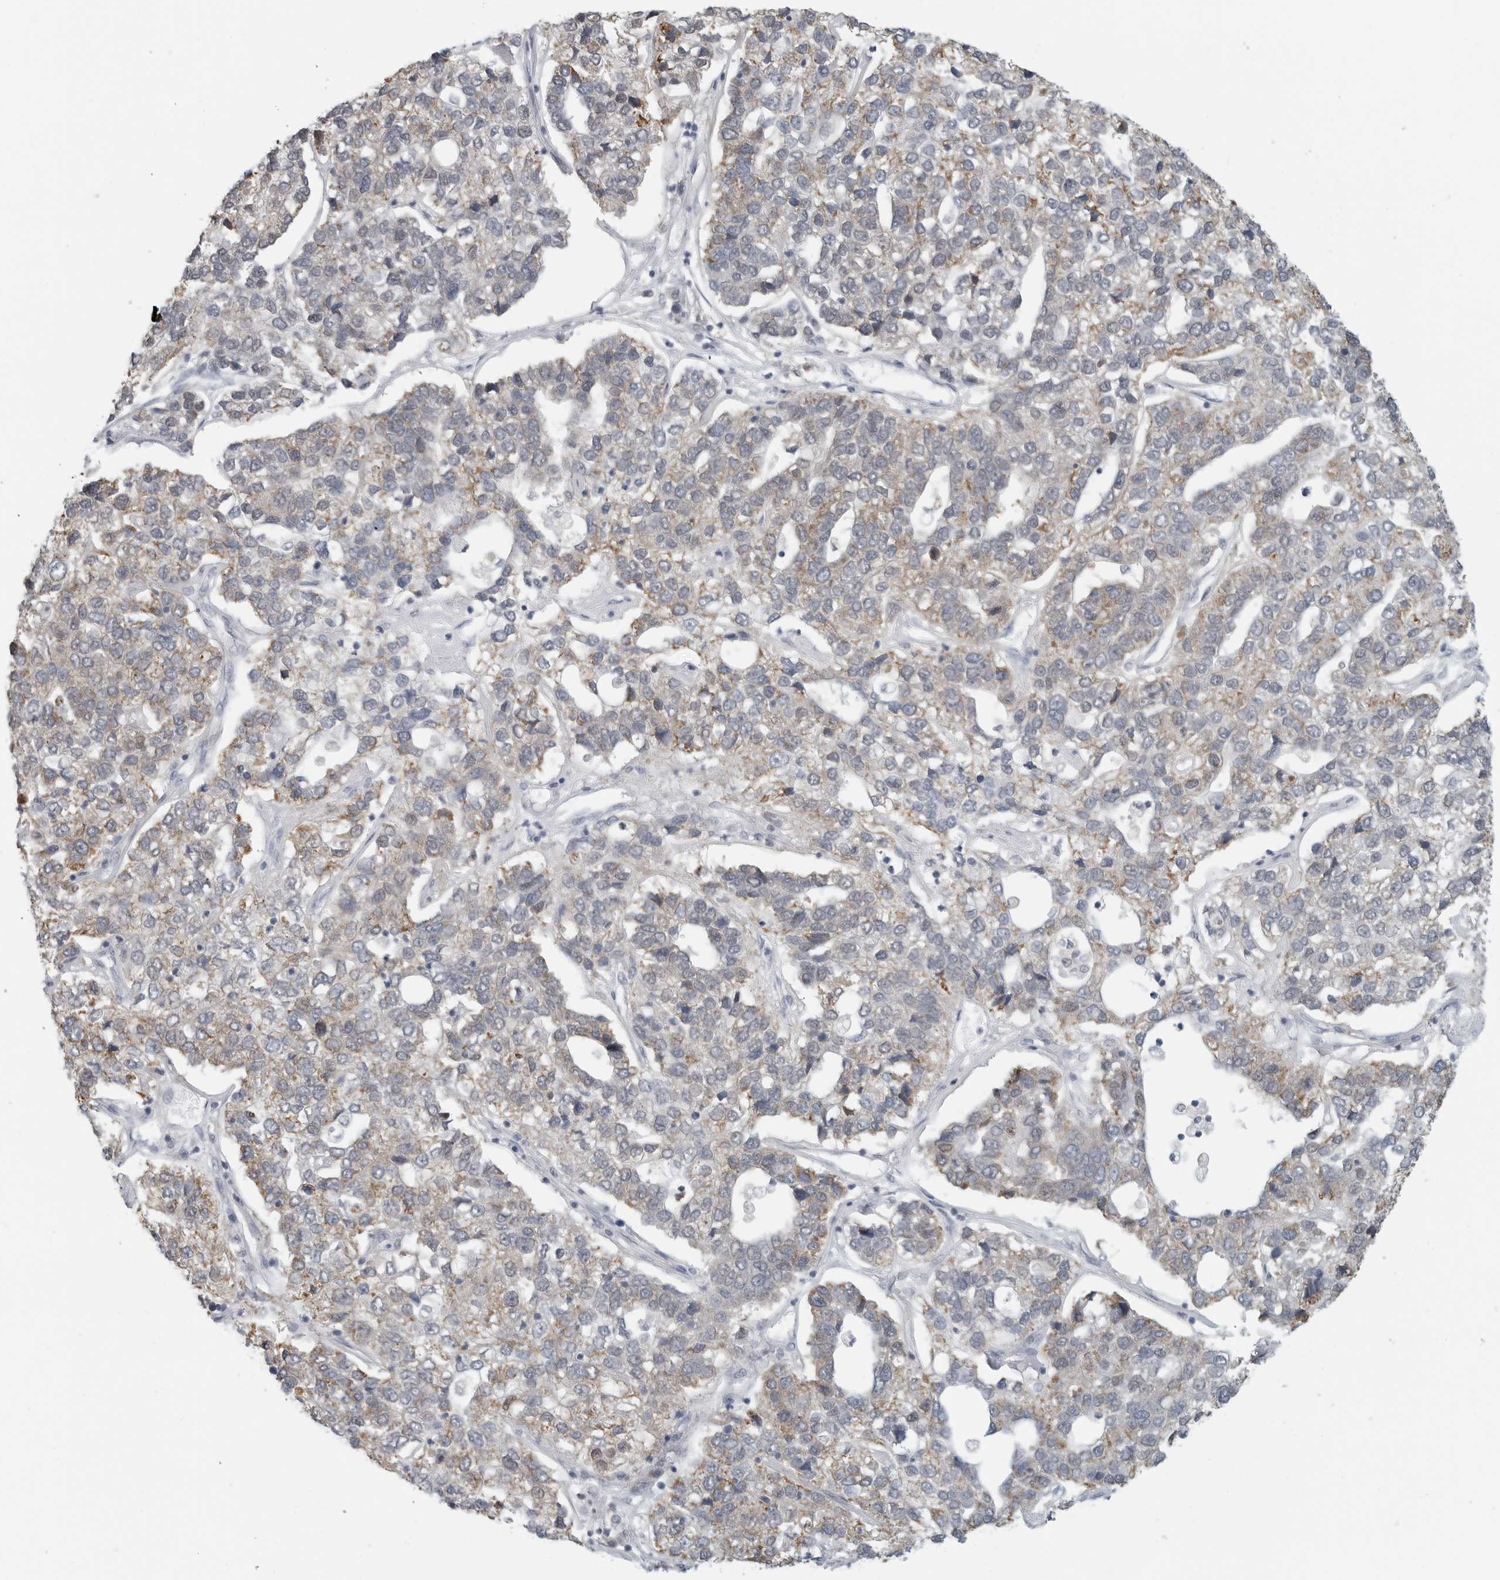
{"staining": {"intensity": "moderate", "quantity": "<25%", "location": "cytoplasmic/membranous"}, "tissue": "pancreatic cancer", "cell_type": "Tumor cells", "image_type": "cancer", "snomed": [{"axis": "morphology", "description": "Adenocarcinoma, NOS"}, {"axis": "topography", "description": "Pancreas"}], "caption": "DAB (3,3'-diaminobenzidine) immunohistochemical staining of human adenocarcinoma (pancreatic) demonstrates moderate cytoplasmic/membranous protein expression in approximately <25% of tumor cells. The staining is performed using DAB brown chromogen to label protein expression. The nuclei are counter-stained blue using hematoxylin.", "gene": "IL12RB2", "patient": {"sex": "female", "age": 61}}